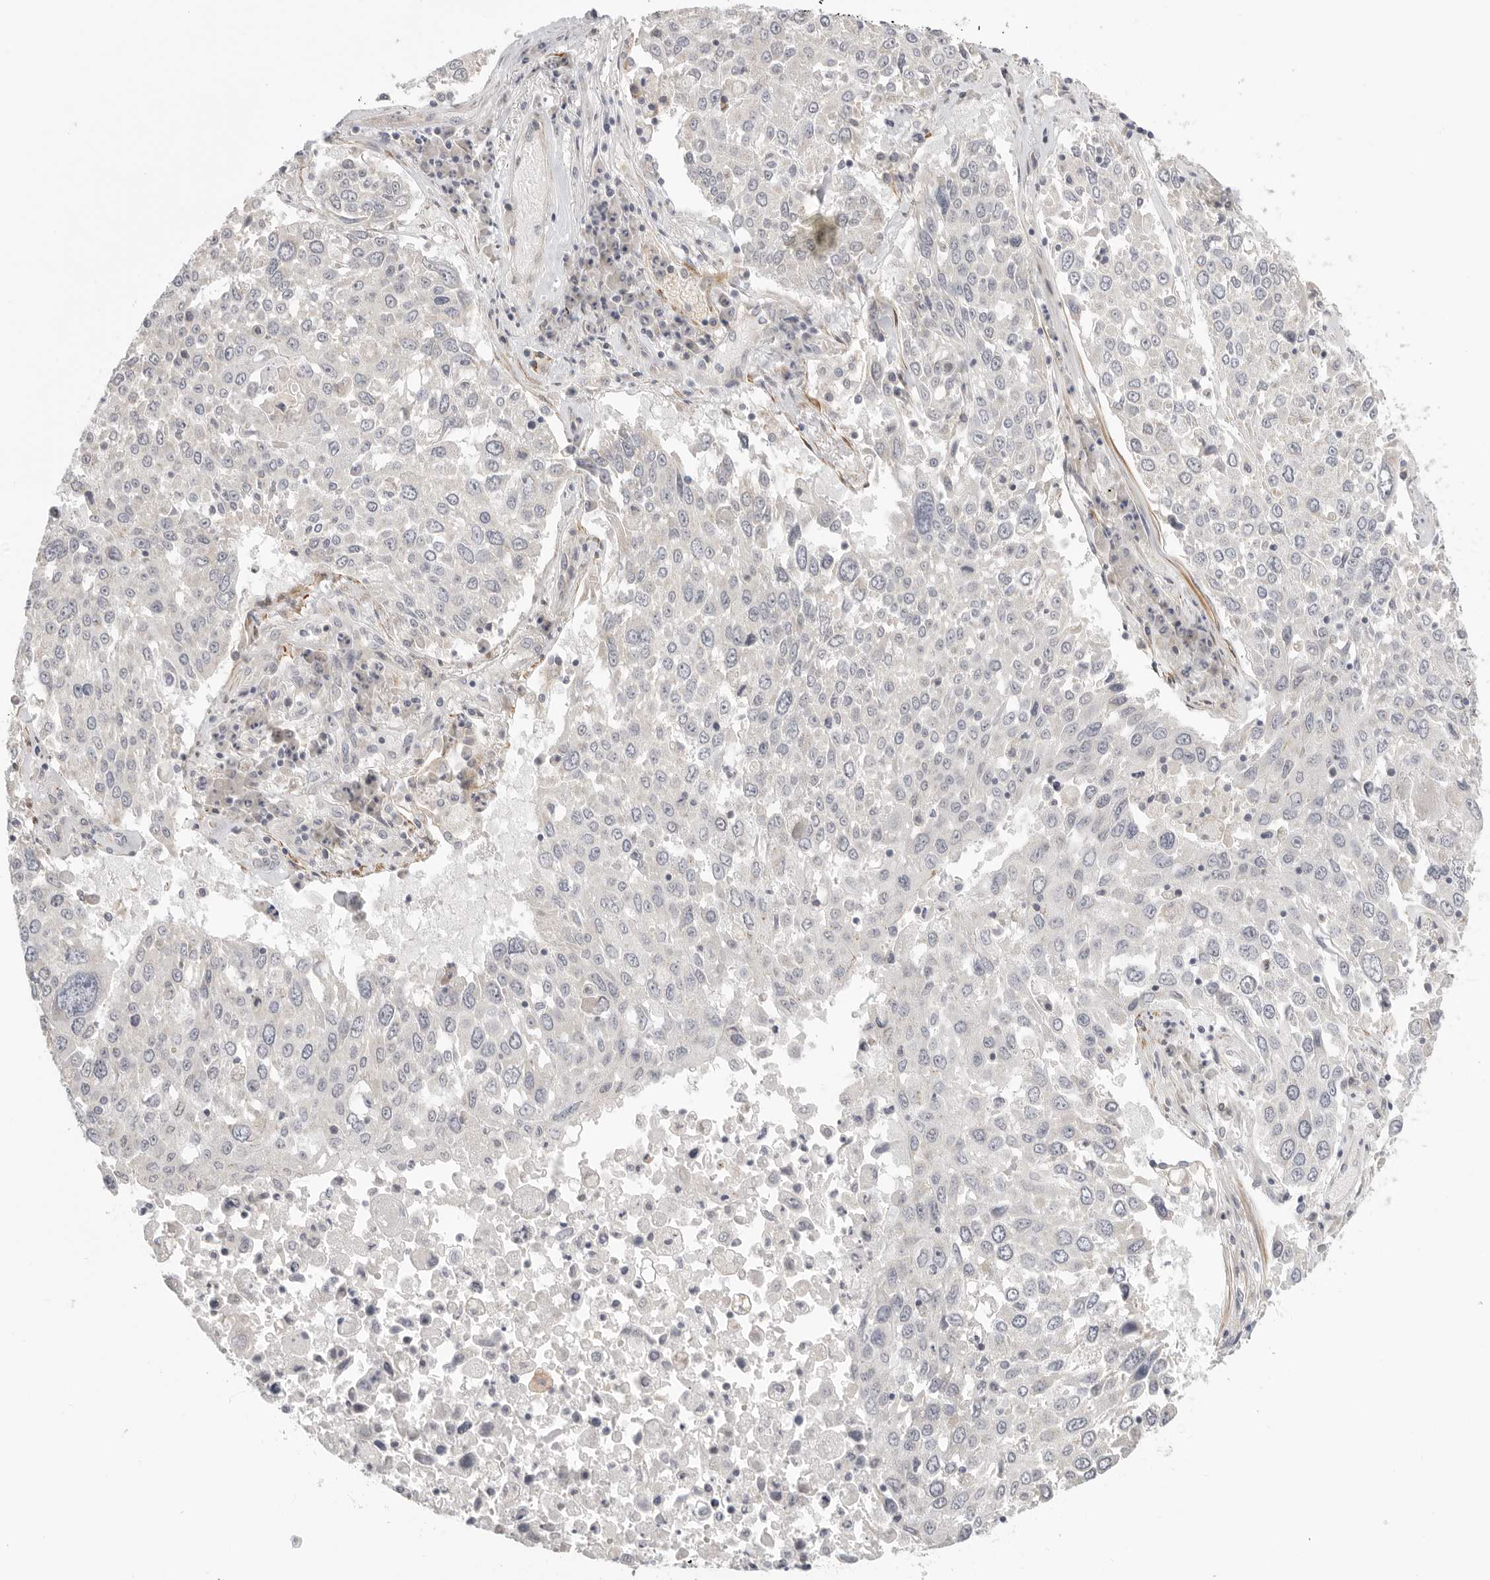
{"staining": {"intensity": "negative", "quantity": "none", "location": "none"}, "tissue": "lung cancer", "cell_type": "Tumor cells", "image_type": "cancer", "snomed": [{"axis": "morphology", "description": "Squamous cell carcinoma, NOS"}, {"axis": "topography", "description": "Lung"}], "caption": "Protein analysis of lung cancer demonstrates no significant positivity in tumor cells.", "gene": "STAB2", "patient": {"sex": "male", "age": 65}}